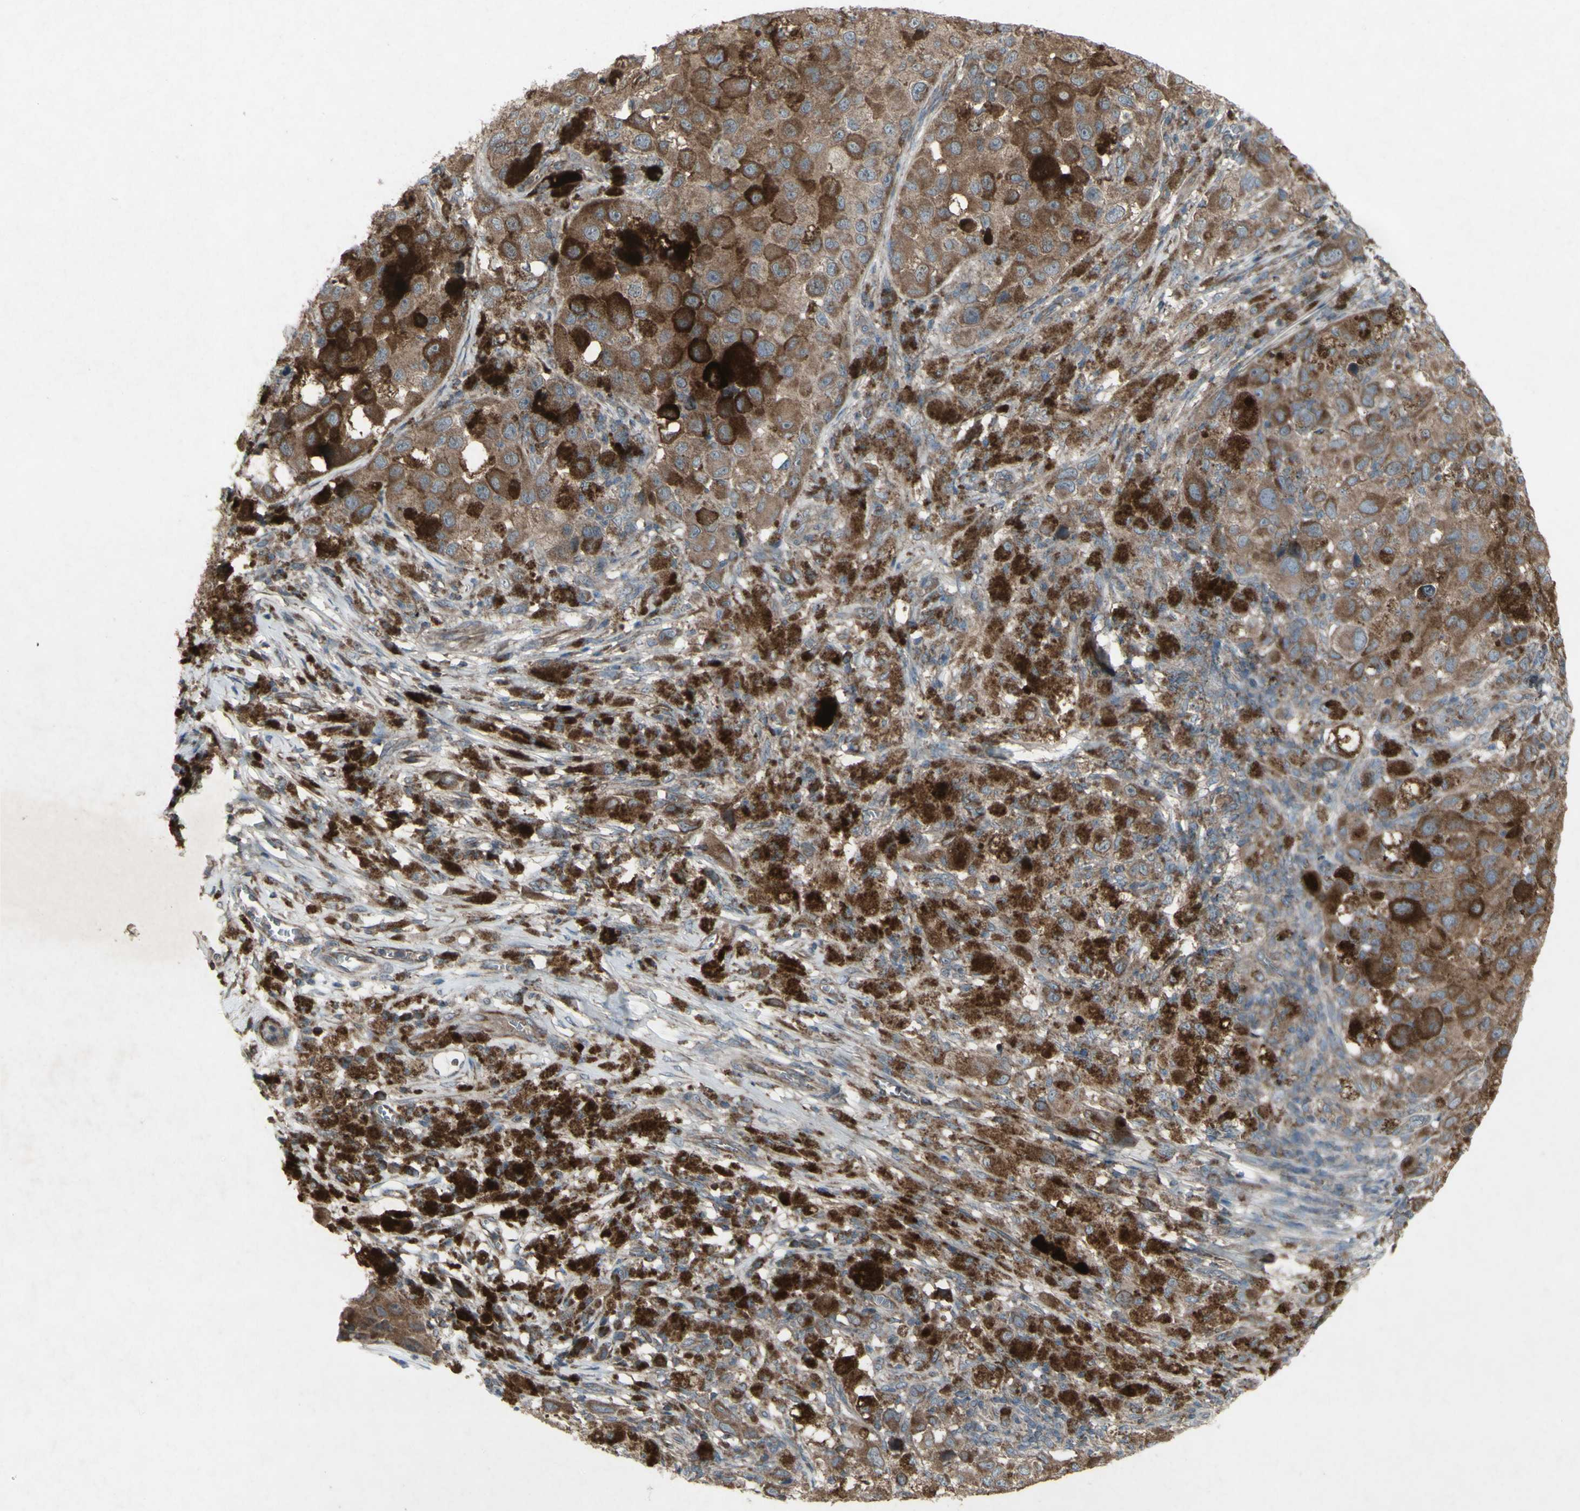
{"staining": {"intensity": "strong", "quantity": ">75%", "location": "cytoplasmic/membranous"}, "tissue": "melanoma", "cell_type": "Tumor cells", "image_type": "cancer", "snomed": [{"axis": "morphology", "description": "Malignant melanoma, NOS"}, {"axis": "topography", "description": "Skin"}], "caption": "A high amount of strong cytoplasmic/membranous expression is present in approximately >75% of tumor cells in malignant melanoma tissue.", "gene": "SHC1", "patient": {"sex": "male", "age": 96}}